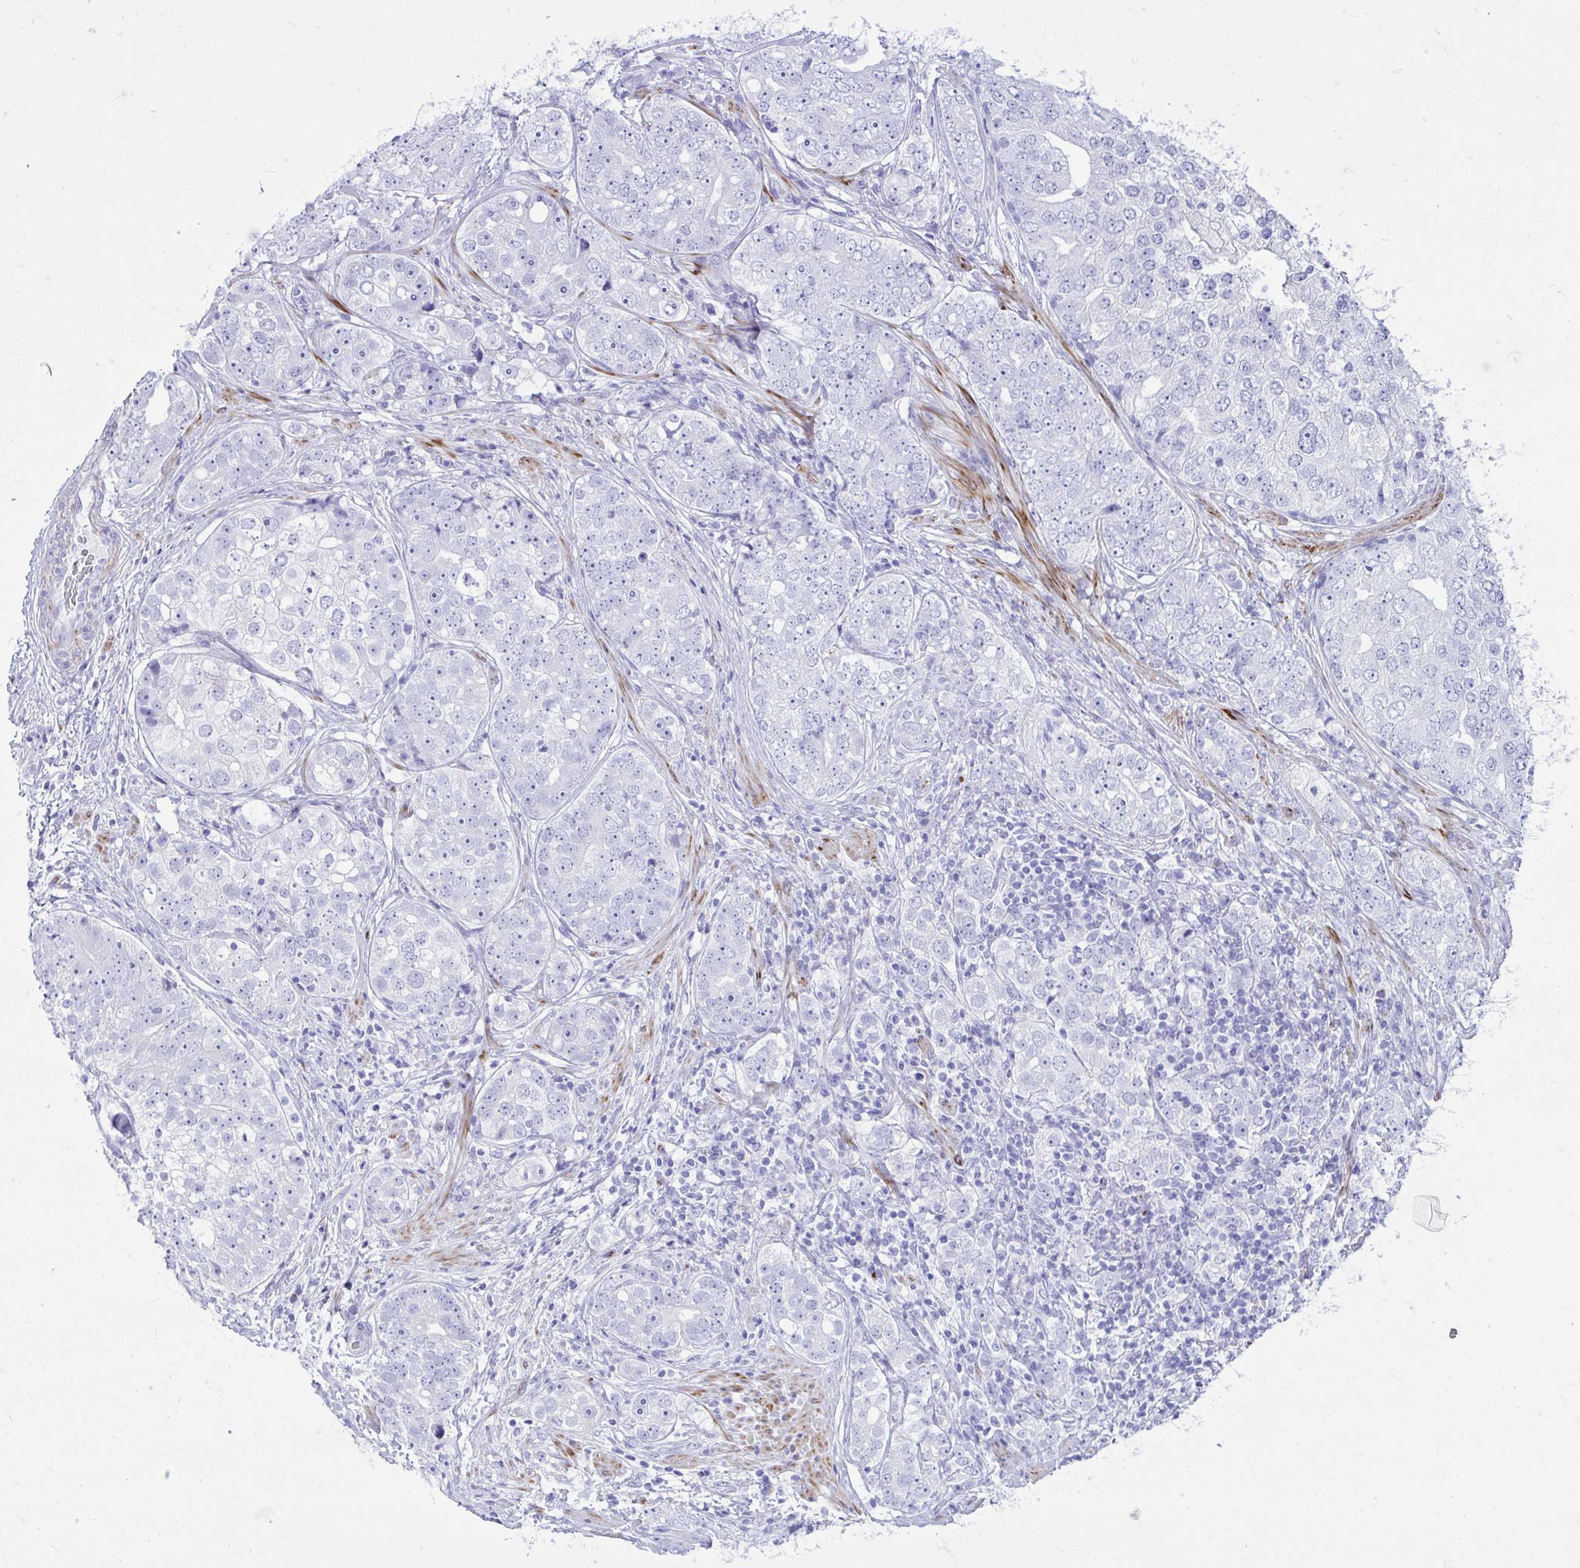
{"staining": {"intensity": "negative", "quantity": "none", "location": "none"}, "tissue": "prostate cancer", "cell_type": "Tumor cells", "image_type": "cancer", "snomed": [{"axis": "morphology", "description": "Adenocarcinoma, High grade"}, {"axis": "topography", "description": "Prostate"}], "caption": "IHC of adenocarcinoma (high-grade) (prostate) demonstrates no positivity in tumor cells. (DAB (3,3'-diaminobenzidine) IHC with hematoxylin counter stain).", "gene": "ANKDD1B", "patient": {"sex": "male", "age": 60}}